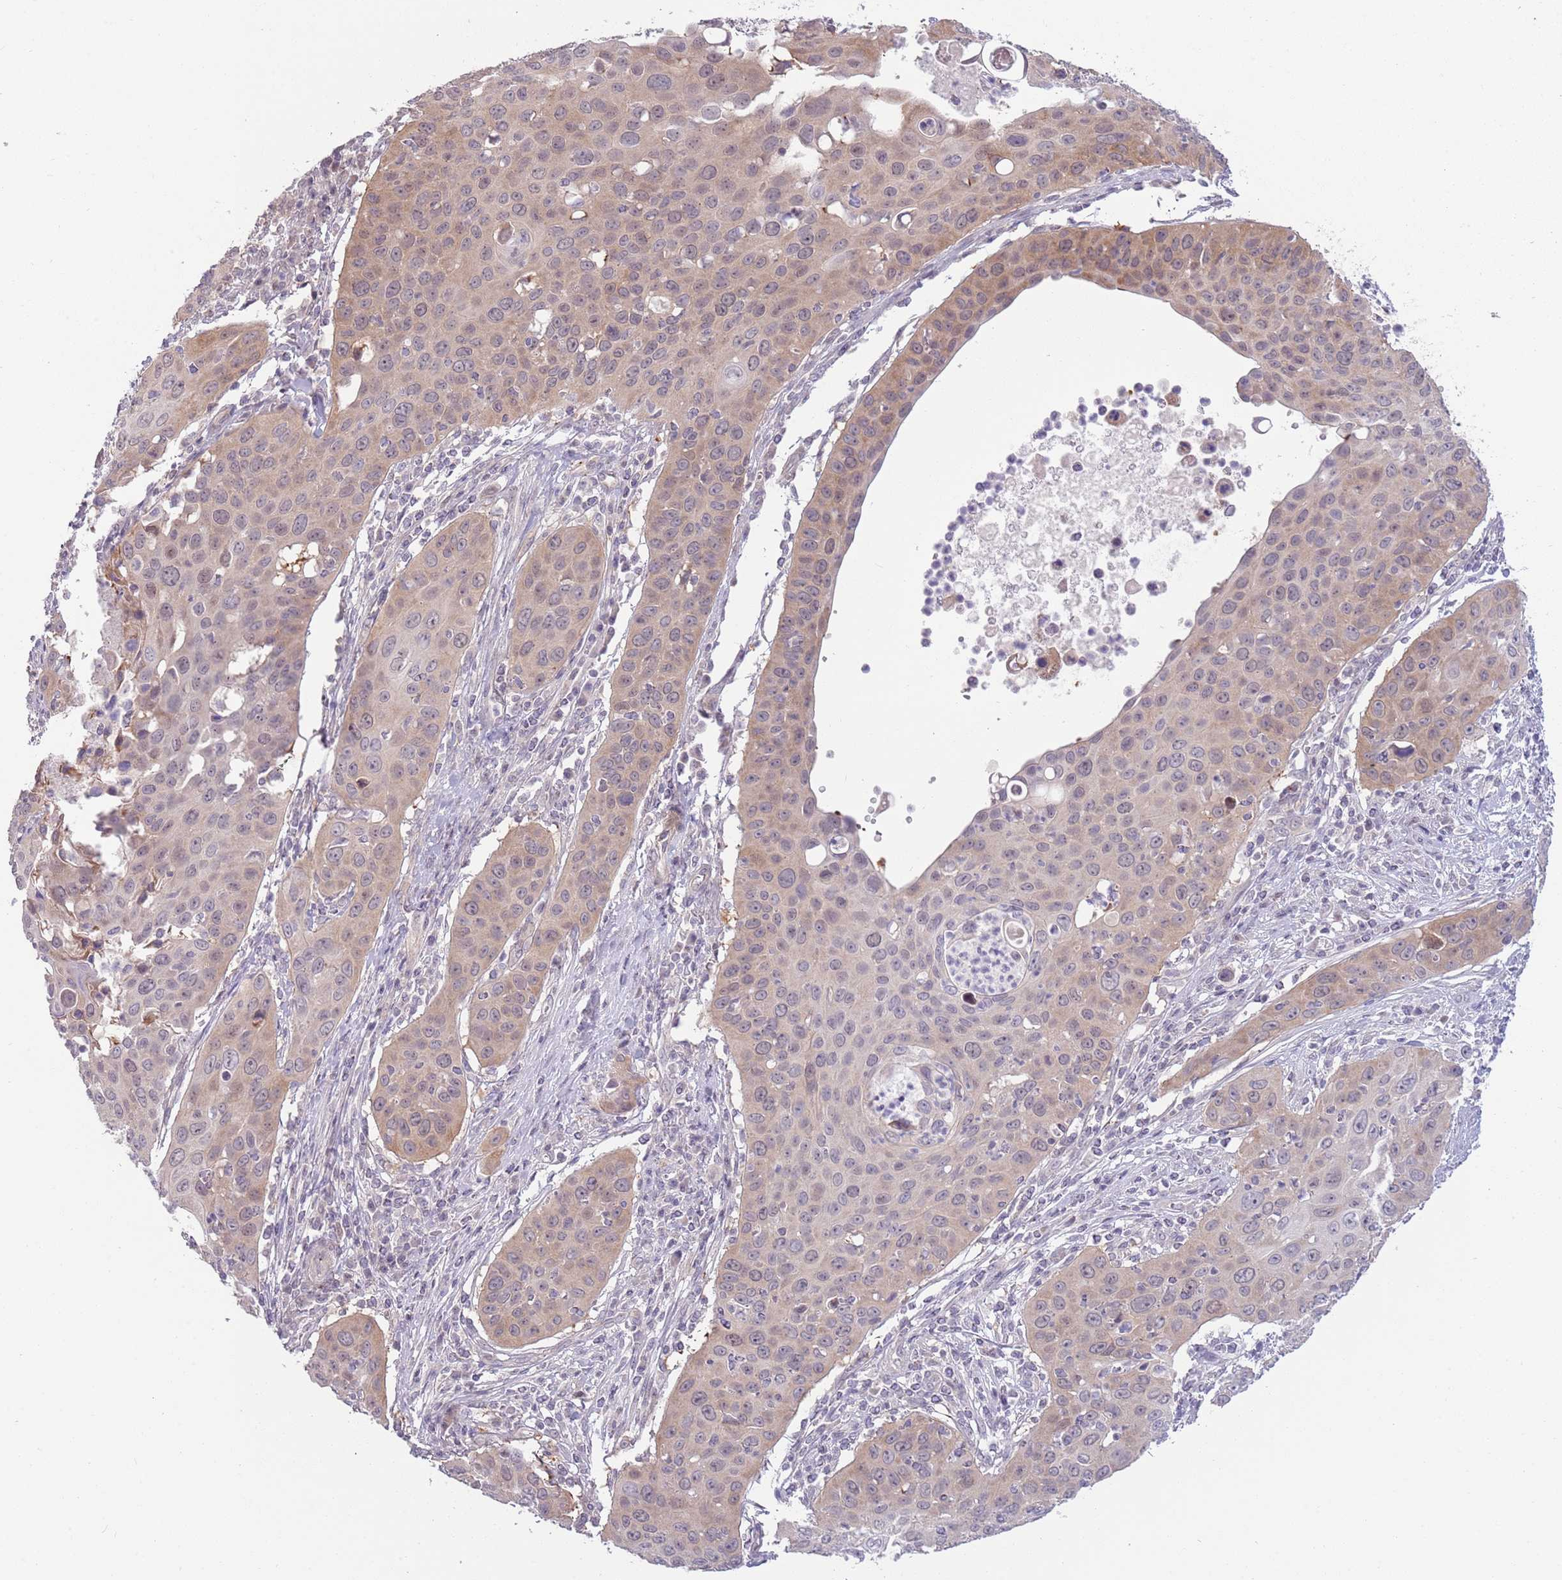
{"staining": {"intensity": "moderate", "quantity": "<25%", "location": "cytoplasmic/membranous"}, "tissue": "cervical cancer", "cell_type": "Tumor cells", "image_type": "cancer", "snomed": [{"axis": "morphology", "description": "Squamous cell carcinoma, NOS"}, {"axis": "topography", "description": "Cervix"}], "caption": "Immunohistochemistry (IHC) of human squamous cell carcinoma (cervical) demonstrates low levels of moderate cytoplasmic/membranous positivity in about <25% of tumor cells.", "gene": "LDHD", "patient": {"sex": "female", "age": 36}}